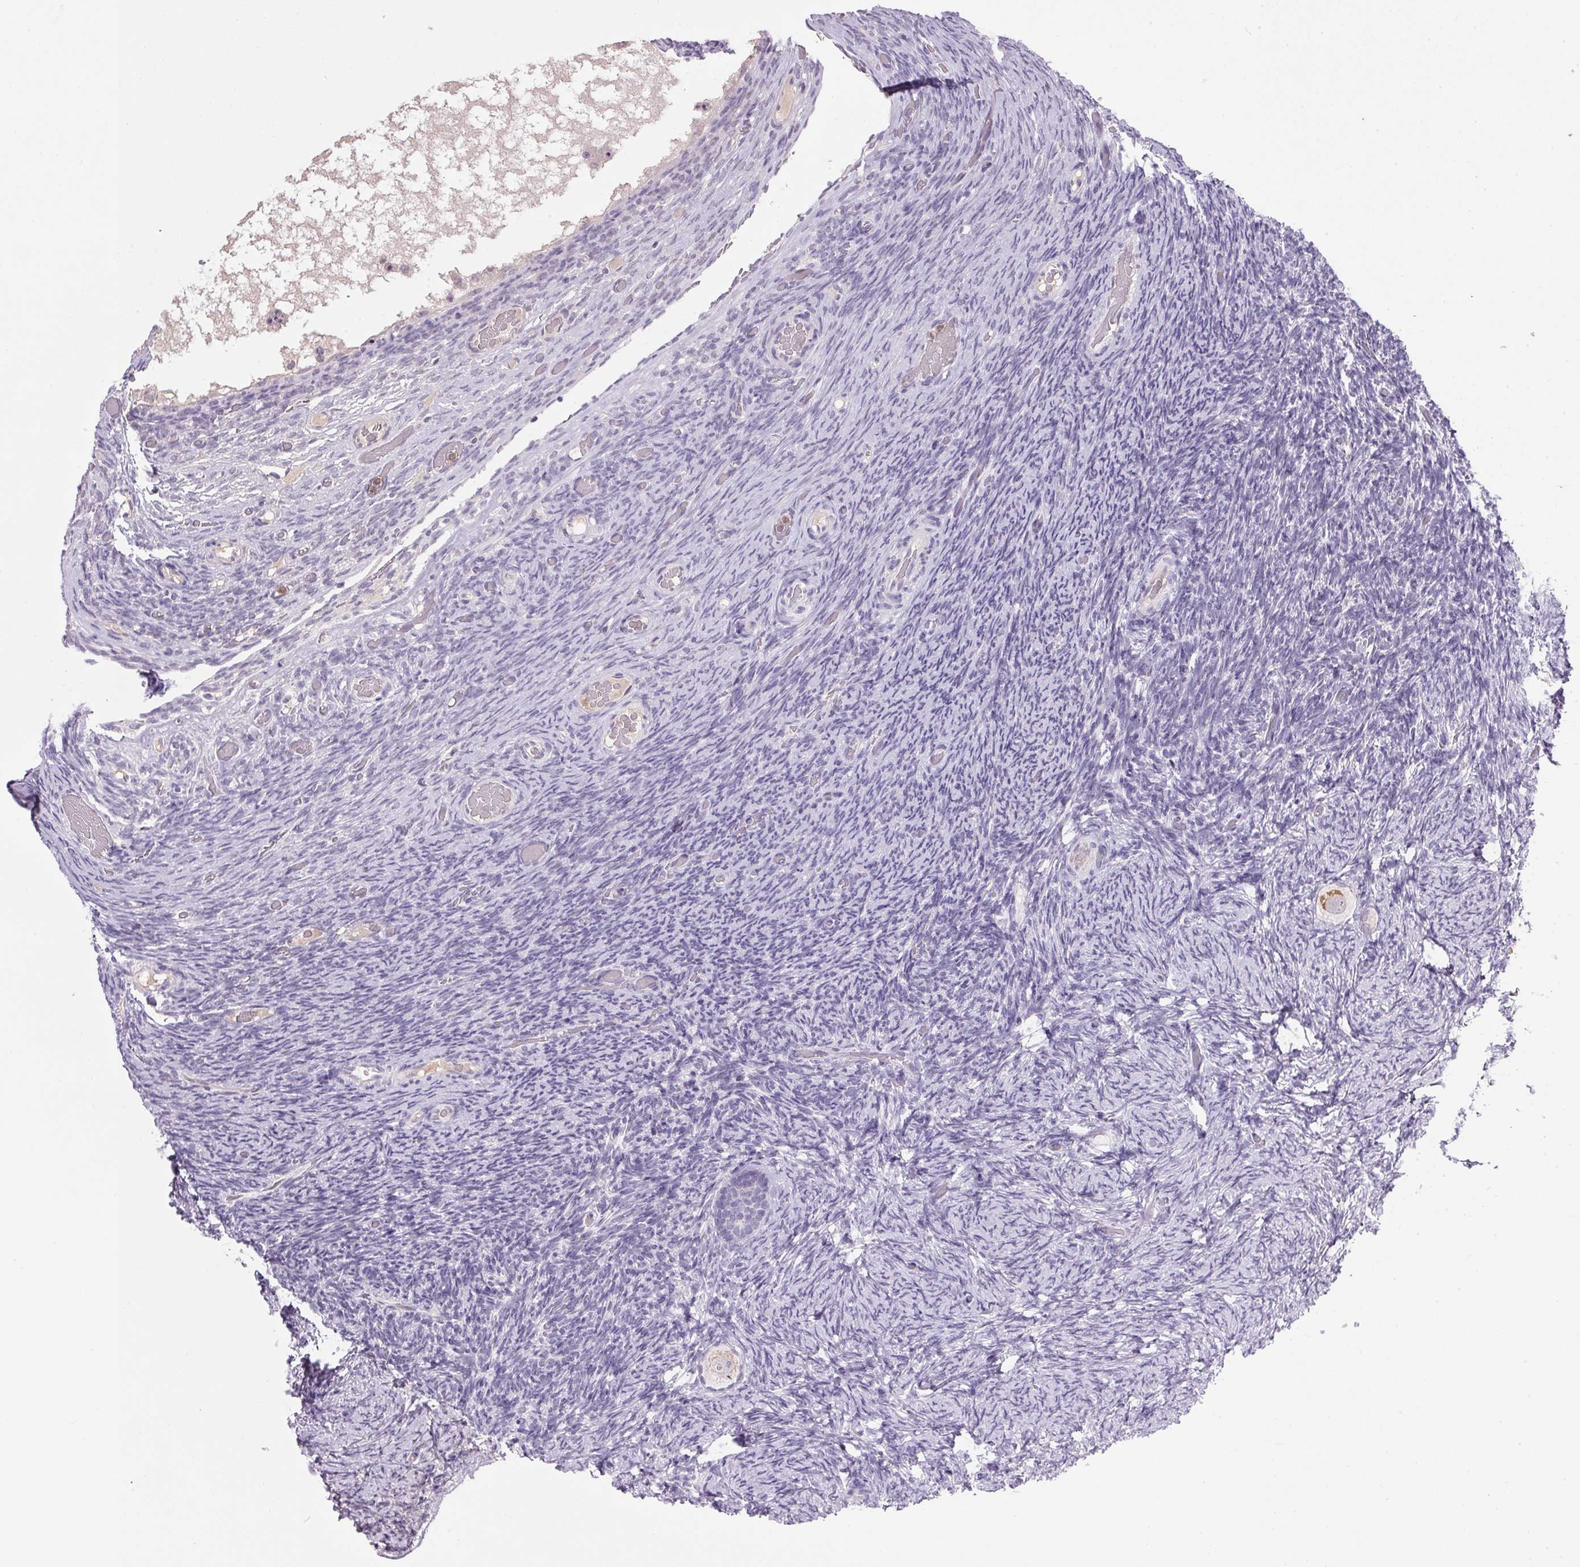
{"staining": {"intensity": "weak", "quantity": ">75%", "location": "cytoplasmic/membranous"}, "tissue": "ovary", "cell_type": "Follicle cells", "image_type": "normal", "snomed": [{"axis": "morphology", "description": "Normal tissue, NOS"}, {"axis": "topography", "description": "Ovary"}], "caption": "Brown immunohistochemical staining in normal ovary demonstrates weak cytoplasmic/membranous staining in approximately >75% of follicle cells. (DAB = brown stain, brightfield microscopy at high magnification).", "gene": "TRDN", "patient": {"sex": "female", "age": 34}}